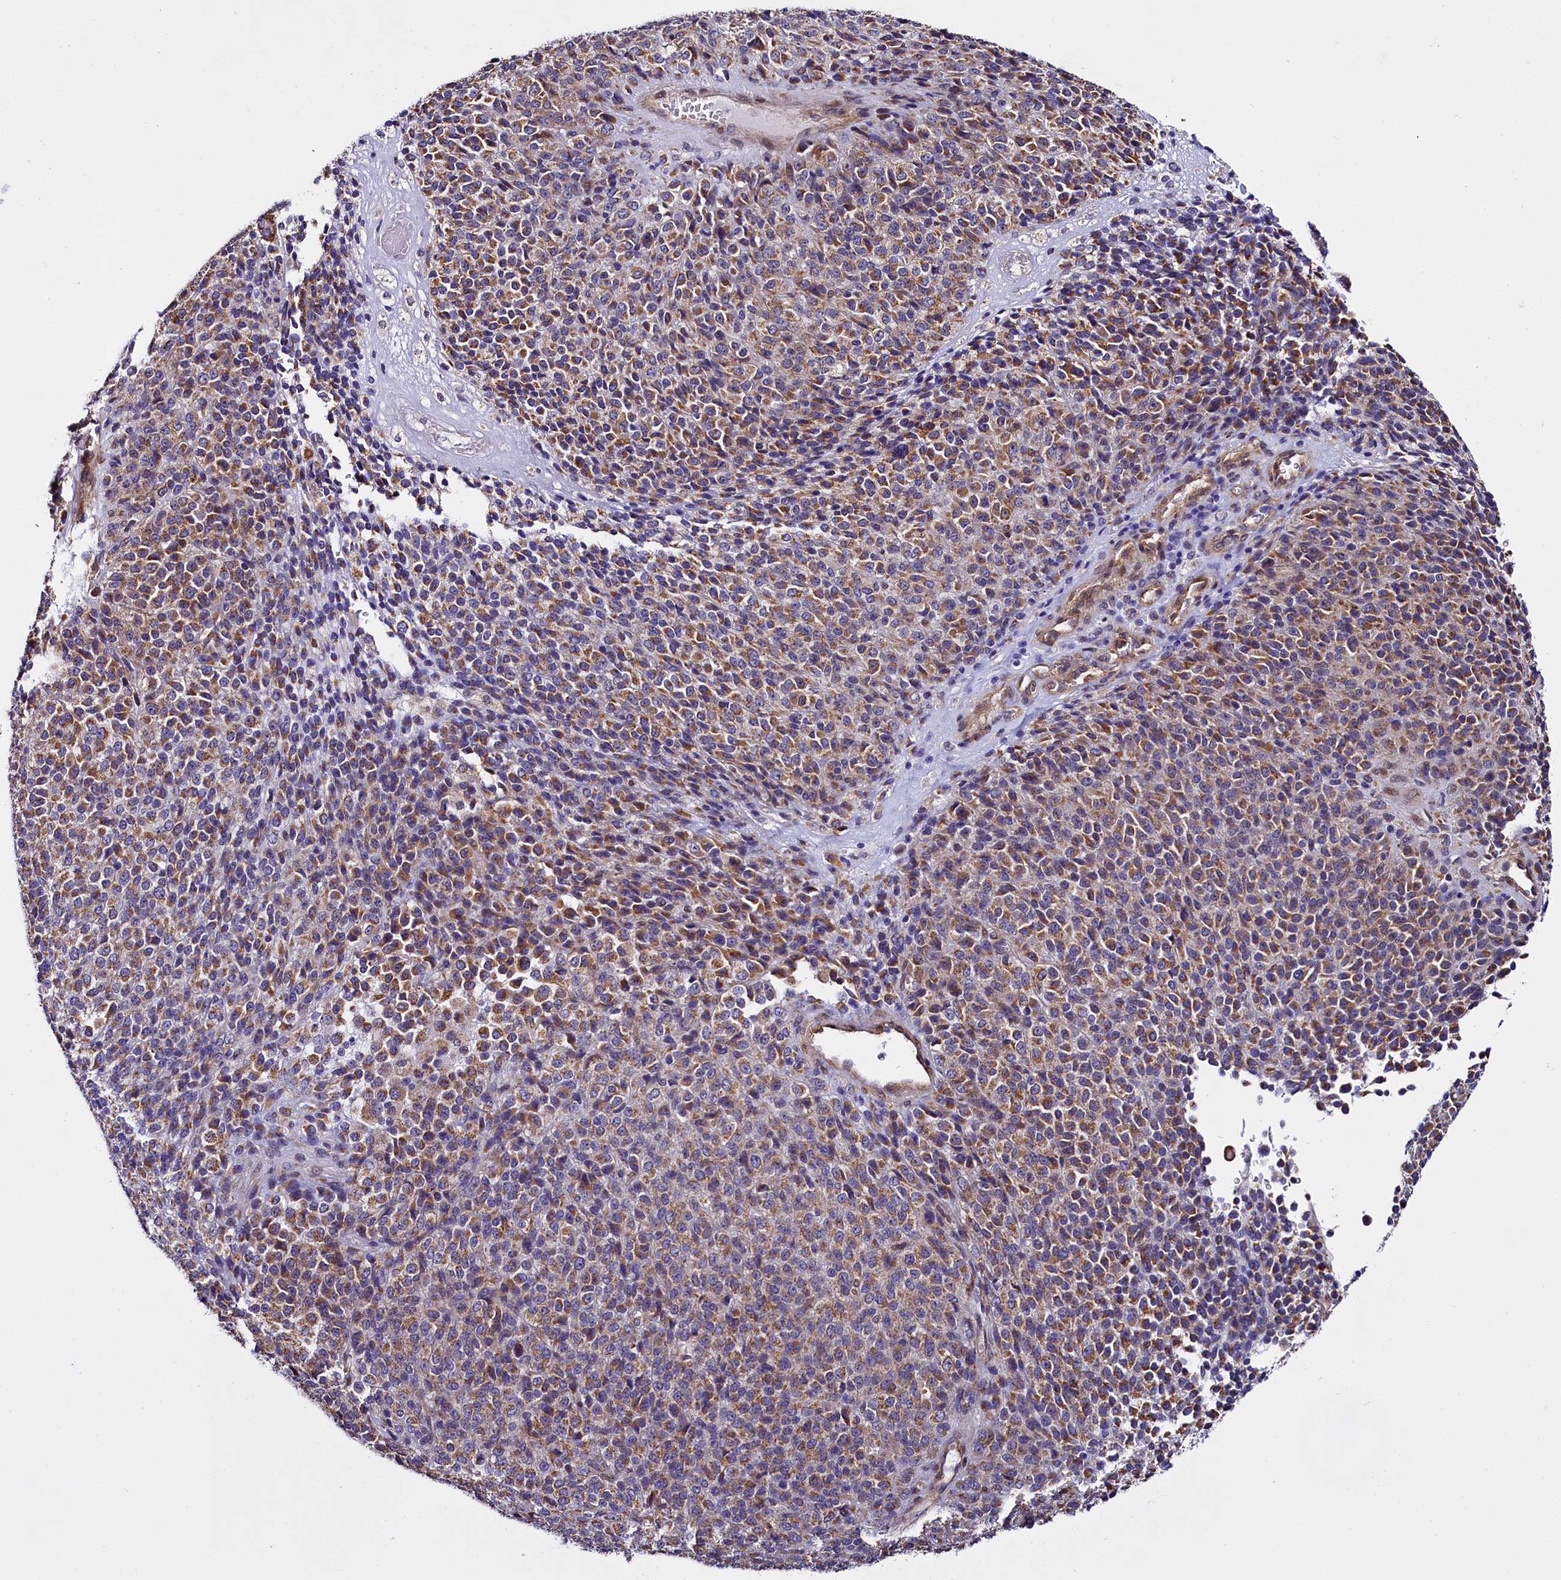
{"staining": {"intensity": "moderate", "quantity": ">75%", "location": "cytoplasmic/membranous"}, "tissue": "melanoma", "cell_type": "Tumor cells", "image_type": "cancer", "snomed": [{"axis": "morphology", "description": "Malignant melanoma, Metastatic site"}, {"axis": "topography", "description": "Brain"}], "caption": "Immunohistochemical staining of human melanoma shows medium levels of moderate cytoplasmic/membranous staining in approximately >75% of tumor cells.", "gene": "UACA", "patient": {"sex": "female", "age": 56}}